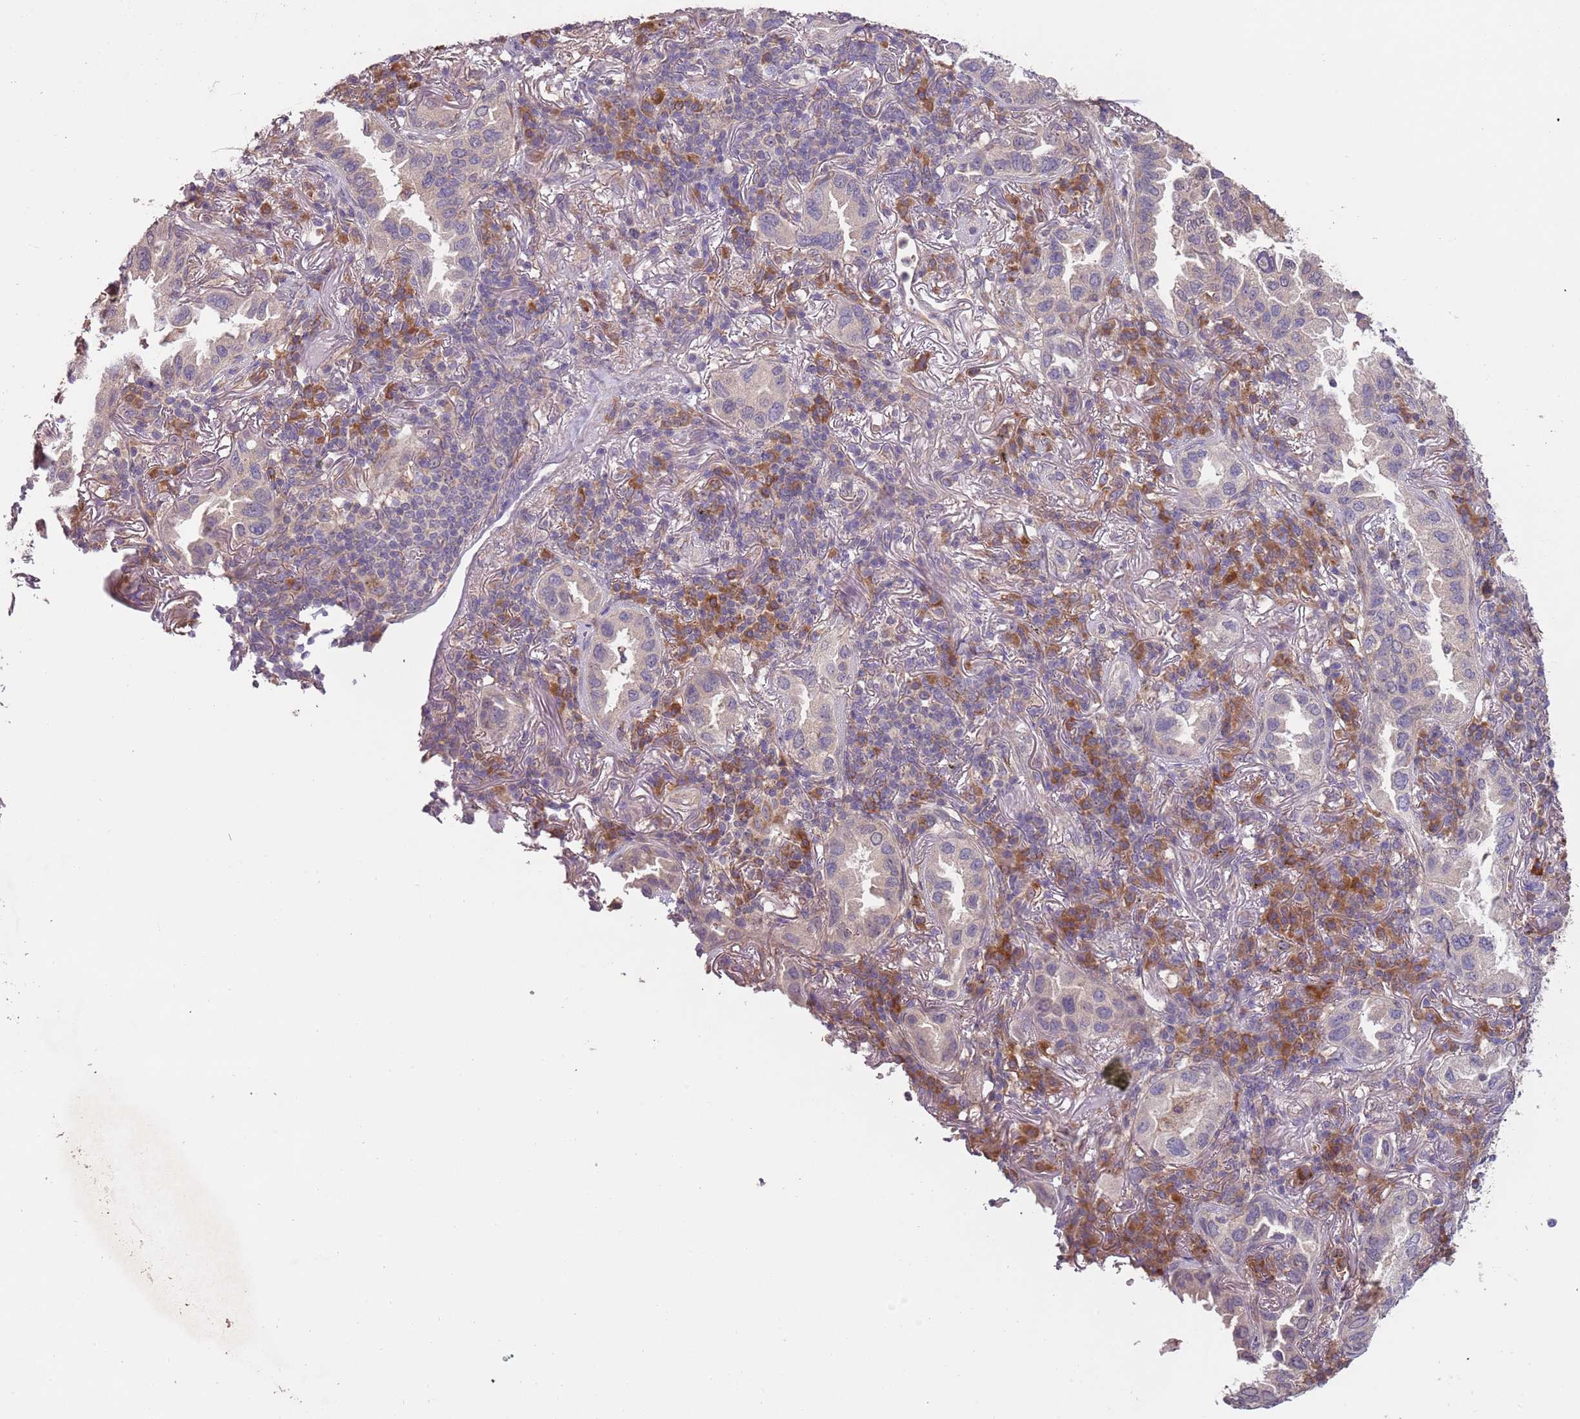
{"staining": {"intensity": "weak", "quantity": "<25%", "location": "cytoplasmic/membranous"}, "tissue": "lung cancer", "cell_type": "Tumor cells", "image_type": "cancer", "snomed": [{"axis": "morphology", "description": "Adenocarcinoma, NOS"}, {"axis": "topography", "description": "Lung"}], "caption": "This is an immunohistochemistry image of lung adenocarcinoma. There is no expression in tumor cells.", "gene": "FECH", "patient": {"sex": "female", "age": 69}}